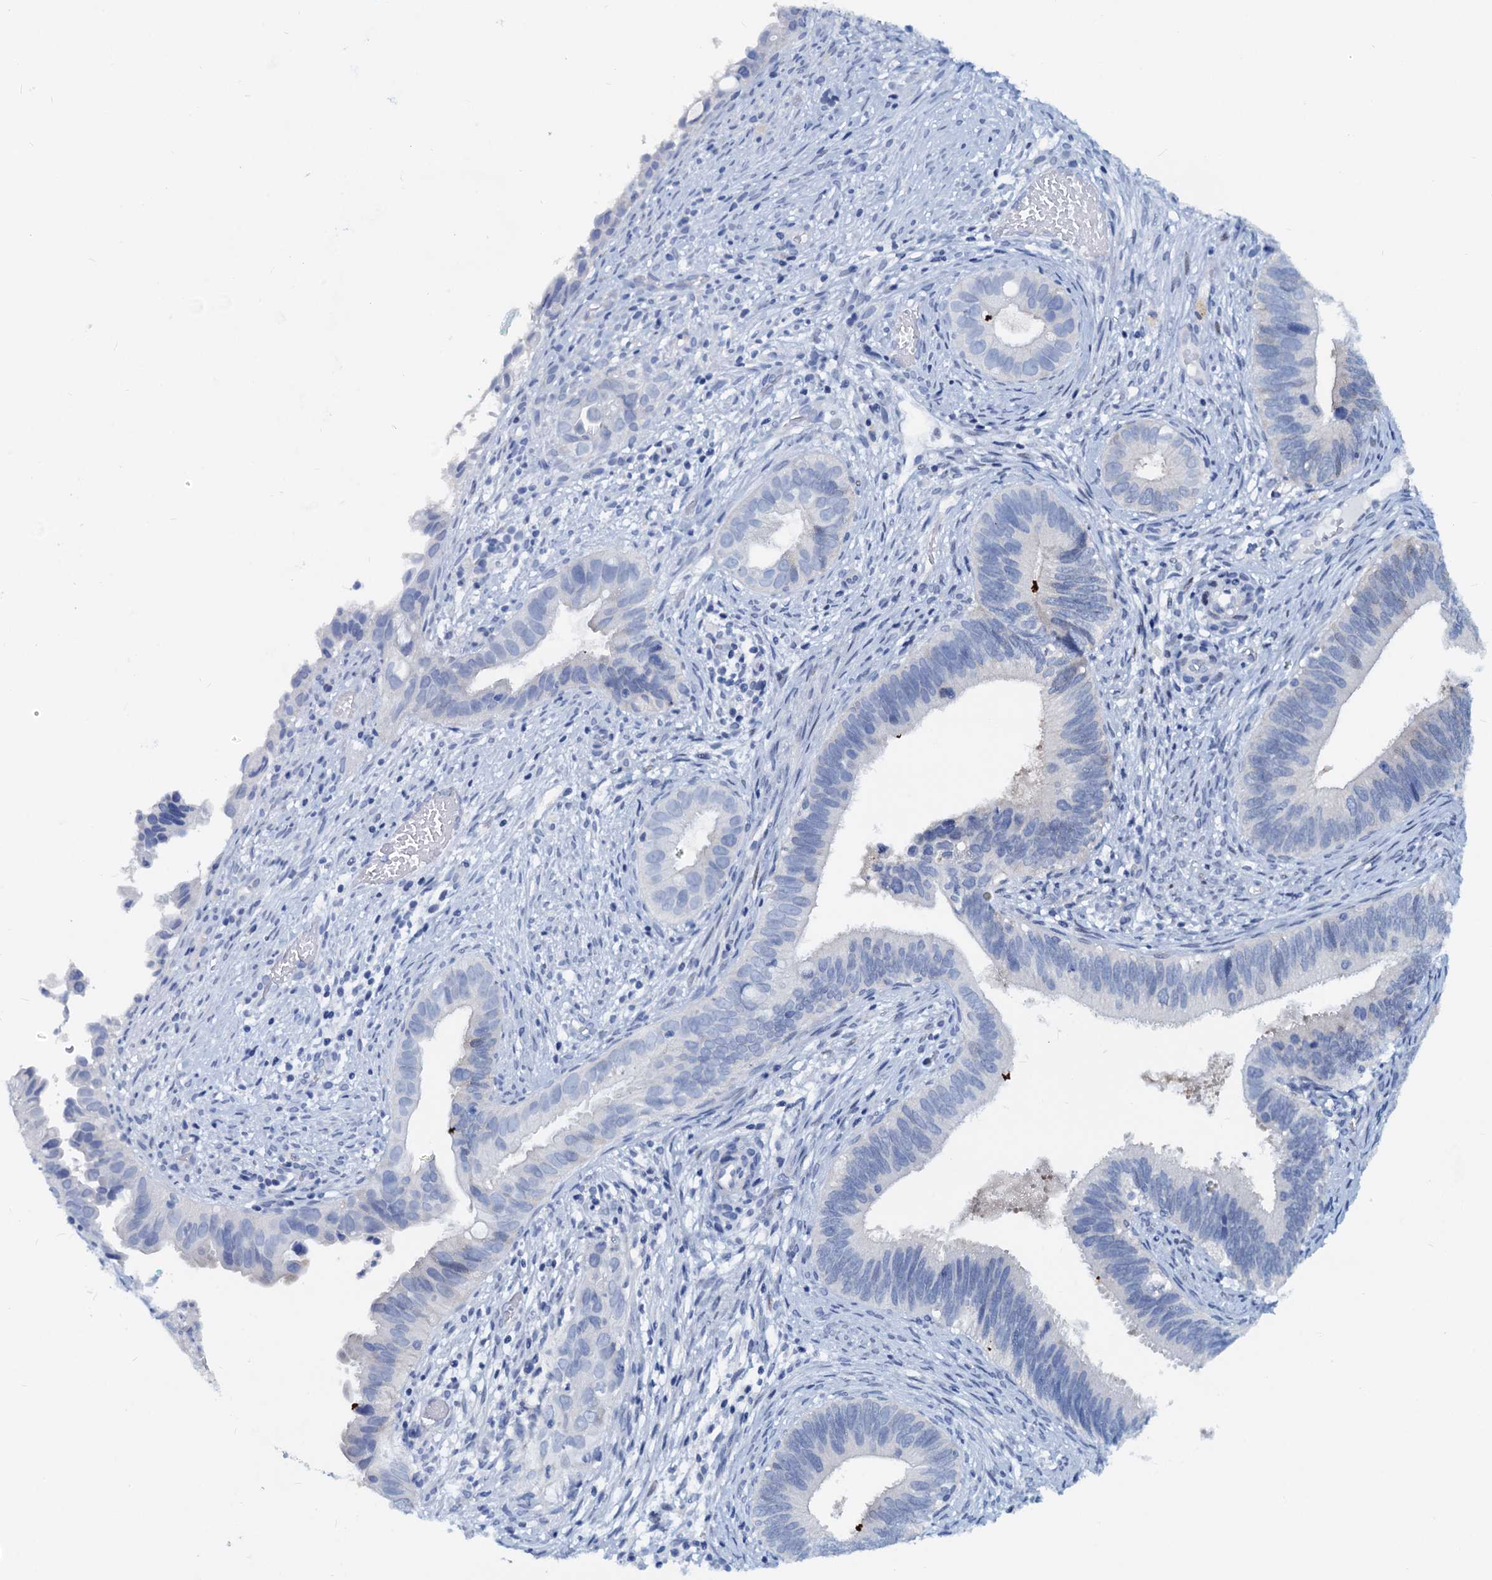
{"staining": {"intensity": "negative", "quantity": "none", "location": "none"}, "tissue": "cervical cancer", "cell_type": "Tumor cells", "image_type": "cancer", "snomed": [{"axis": "morphology", "description": "Adenocarcinoma, NOS"}, {"axis": "topography", "description": "Cervix"}], "caption": "Immunohistochemistry image of human cervical cancer (adenocarcinoma) stained for a protein (brown), which shows no positivity in tumor cells. (DAB immunohistochemistry (IHC) with hematoxylin counter stain).", "gene": "PTGES3", "patient": {"sex": "female", "age": 42}}